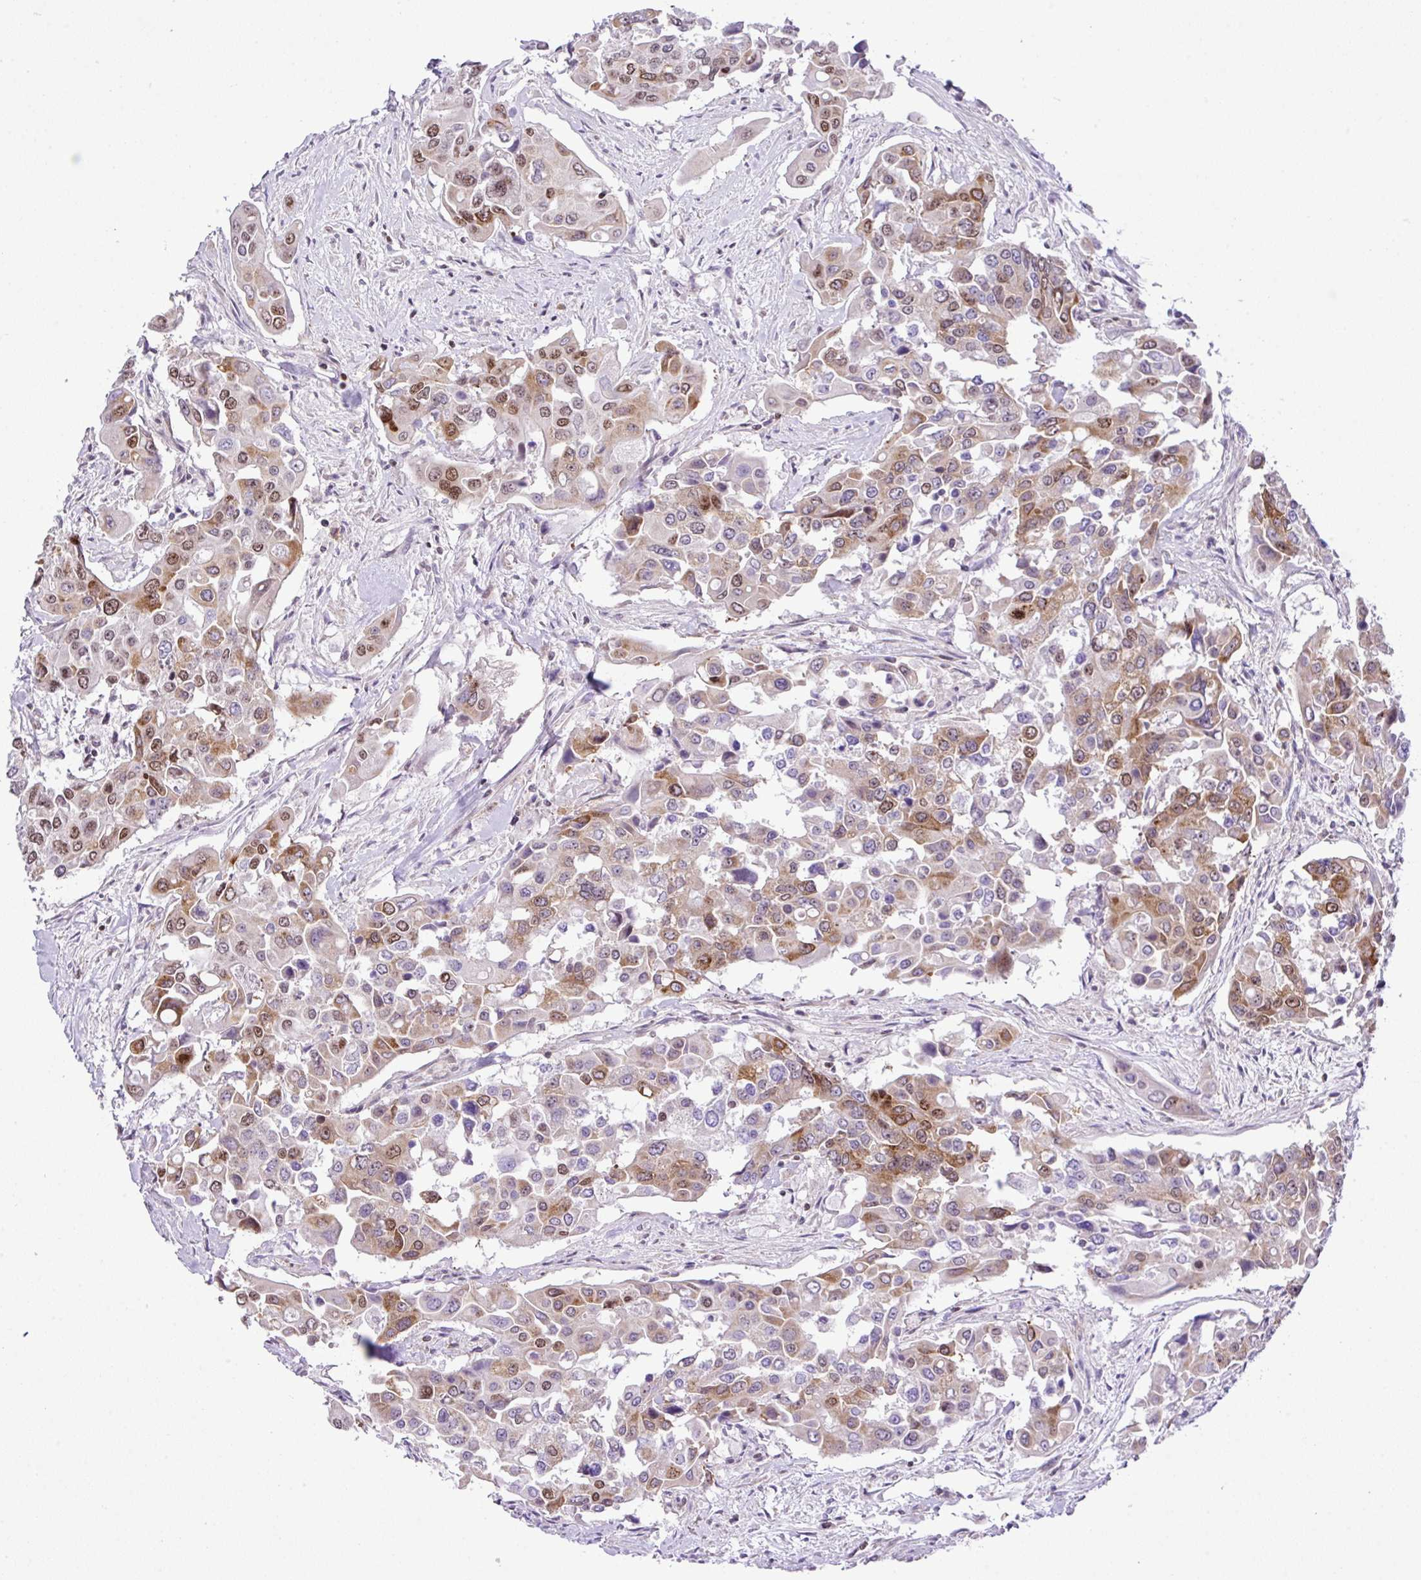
{"staining": {"intensity": "moderate", "quantity": "25%-75%", "location": "cytoplasmic/membranous,nuclear"}, "tissue": "colorectal cancer", "cell_type": "Tumor cells", "image_type": "cancer", "snomed": [{"axis": "morphology", "description": "Adenocarcinoma, NOS"}, {"axis": "topography", "description": "Colon"}], "caption": "Colorectal cancer was stained to show a protein in brown. There is medium levels of moderate cytoplasmic/membranous and nuclear positivity in about 25%-75% of tumor cells.", "gene": "CCDC137", "patient": {"sex": "male", "age": 77}}